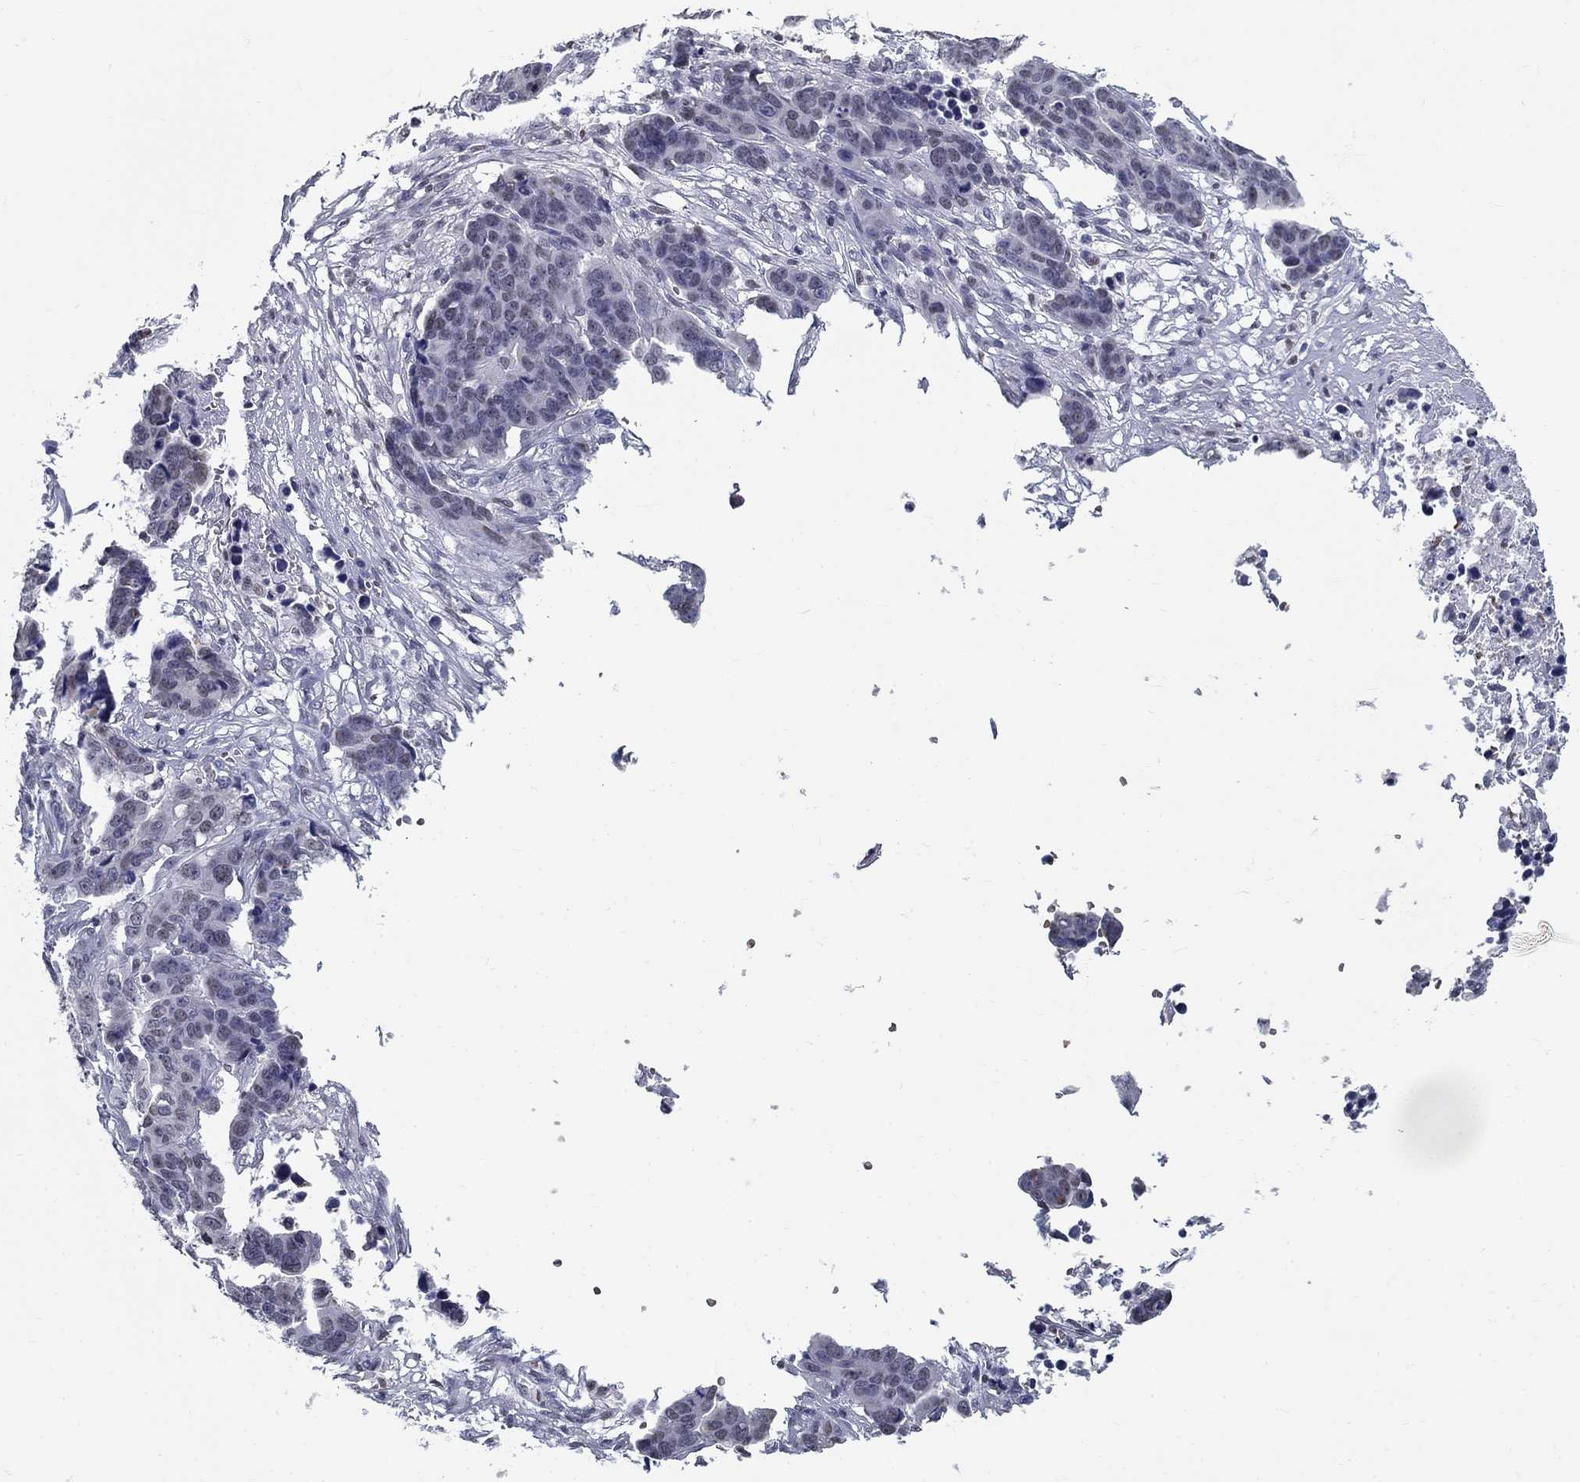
{"staining": {"intensity": "negative", "quantity": "none", "location": "none"}, "tissue": "ovarian cancer", "cell_type": "Tumor cells", "image_type": "cancer", "snomed": [{"axis": "morphology", "description": "Carcinoma, endometroid"}, {"axis": "topography", "description": "Ovary"}], "caption": "This is an immunohistochemistry image of human ovarian cancer. There is no expression in tumor cells.", "gene": "GUCA1A", "patient": {"sex": "female", "age": 78}}